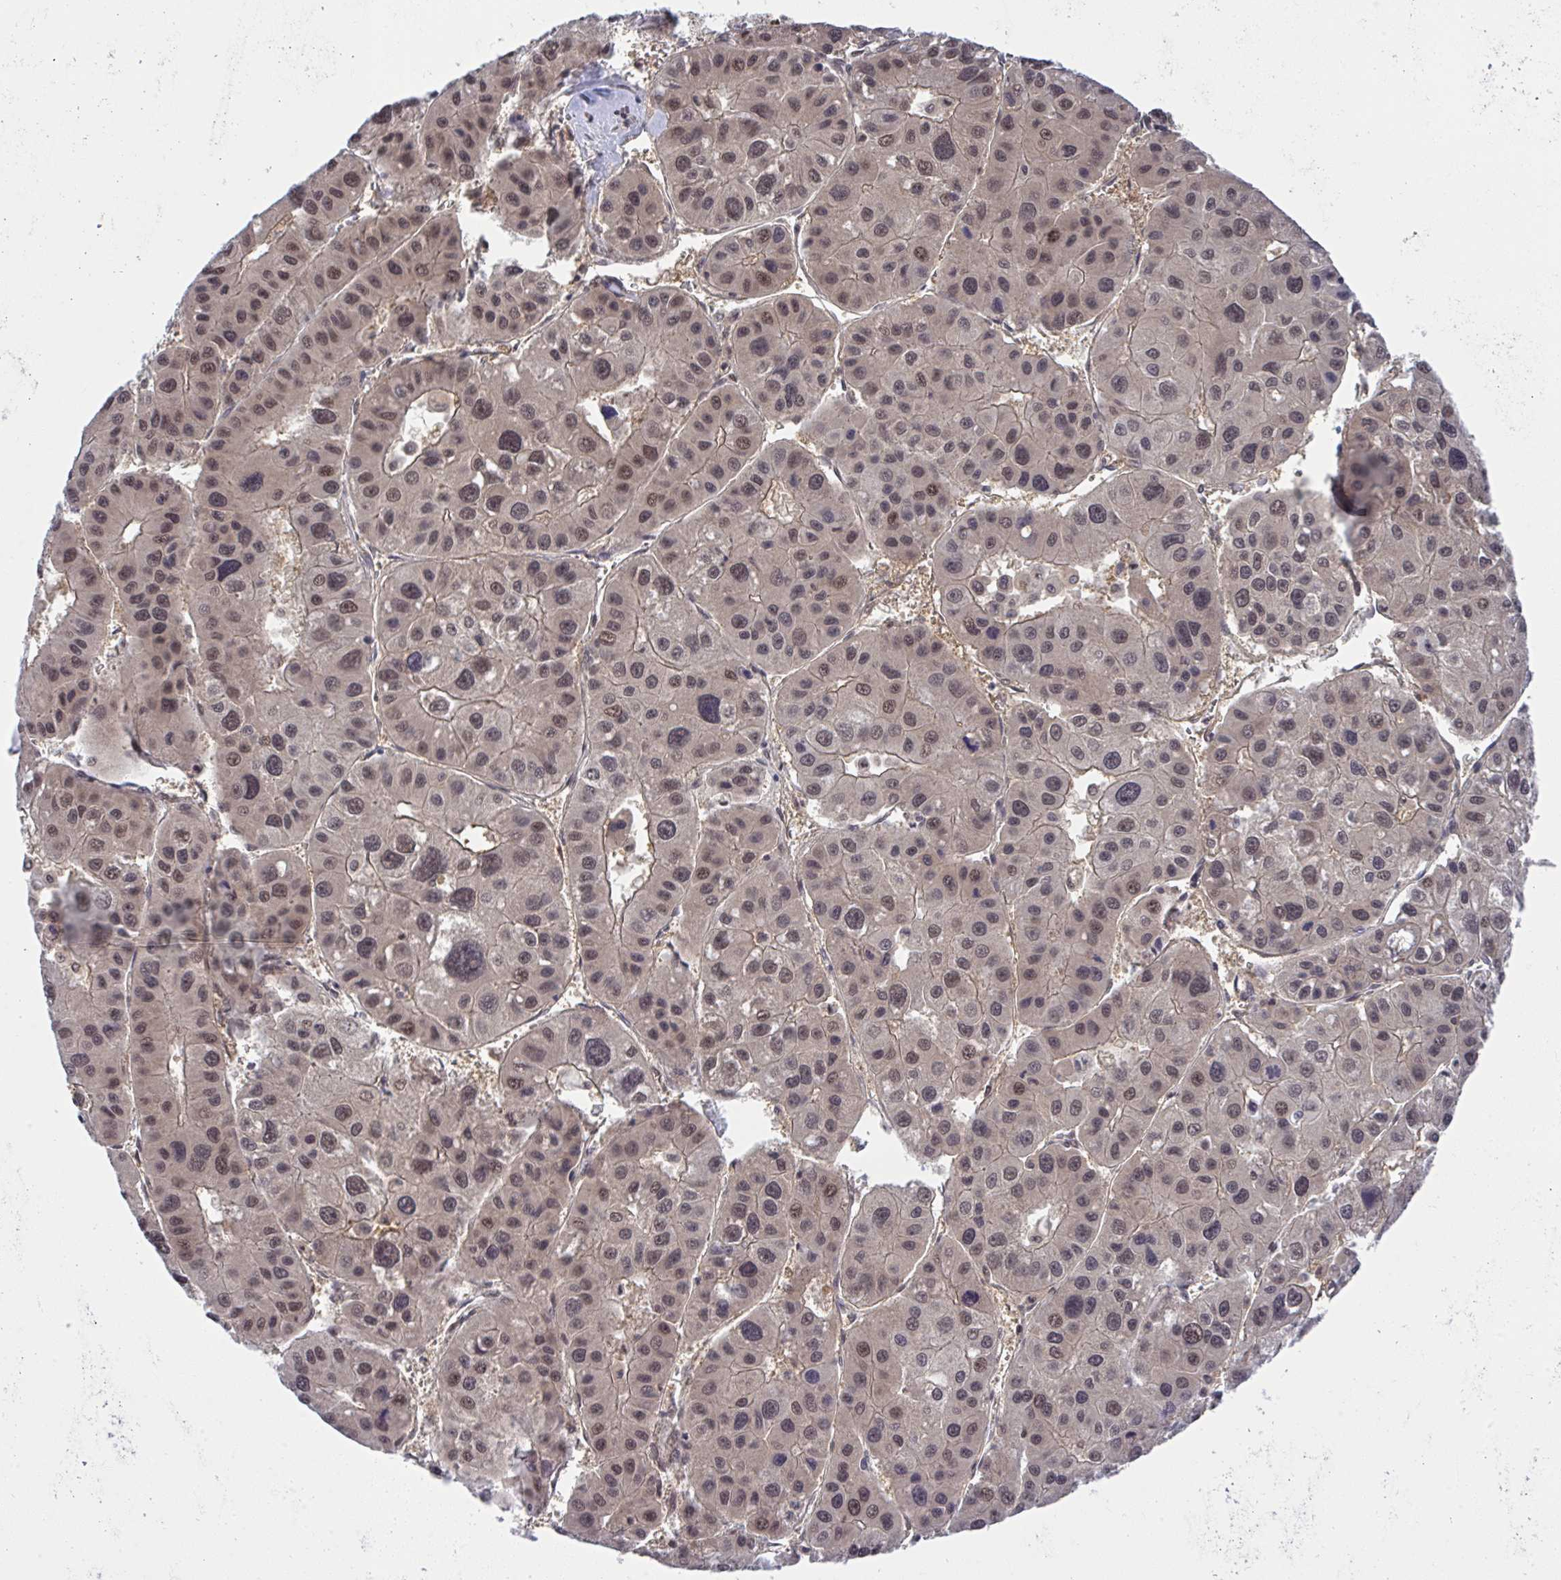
{"staining": {"intensity": "moderate", "quantity": "25%-75%", "location": "nuclear"}, "tissue": "liver cancer", "cell_type": "Tumor cells", "image_type": "cancer", "snomed": [{"axis": "morphology", "description": "Carcinoma, Hepatocellular, NOS"}, {"axis": "topography", "description": "Liver"}], "caption": "Hepatocellular carcinoma (liver) tissue shows moderate nuclear staining in approximately 25%-75% of tumor cells, visualized by immunohistochemistry. (DAB = brown stain, brightfield microscopy at high magnification).", "gene": "C9orf64", "patient": {"sex": "male", "age": 73}}